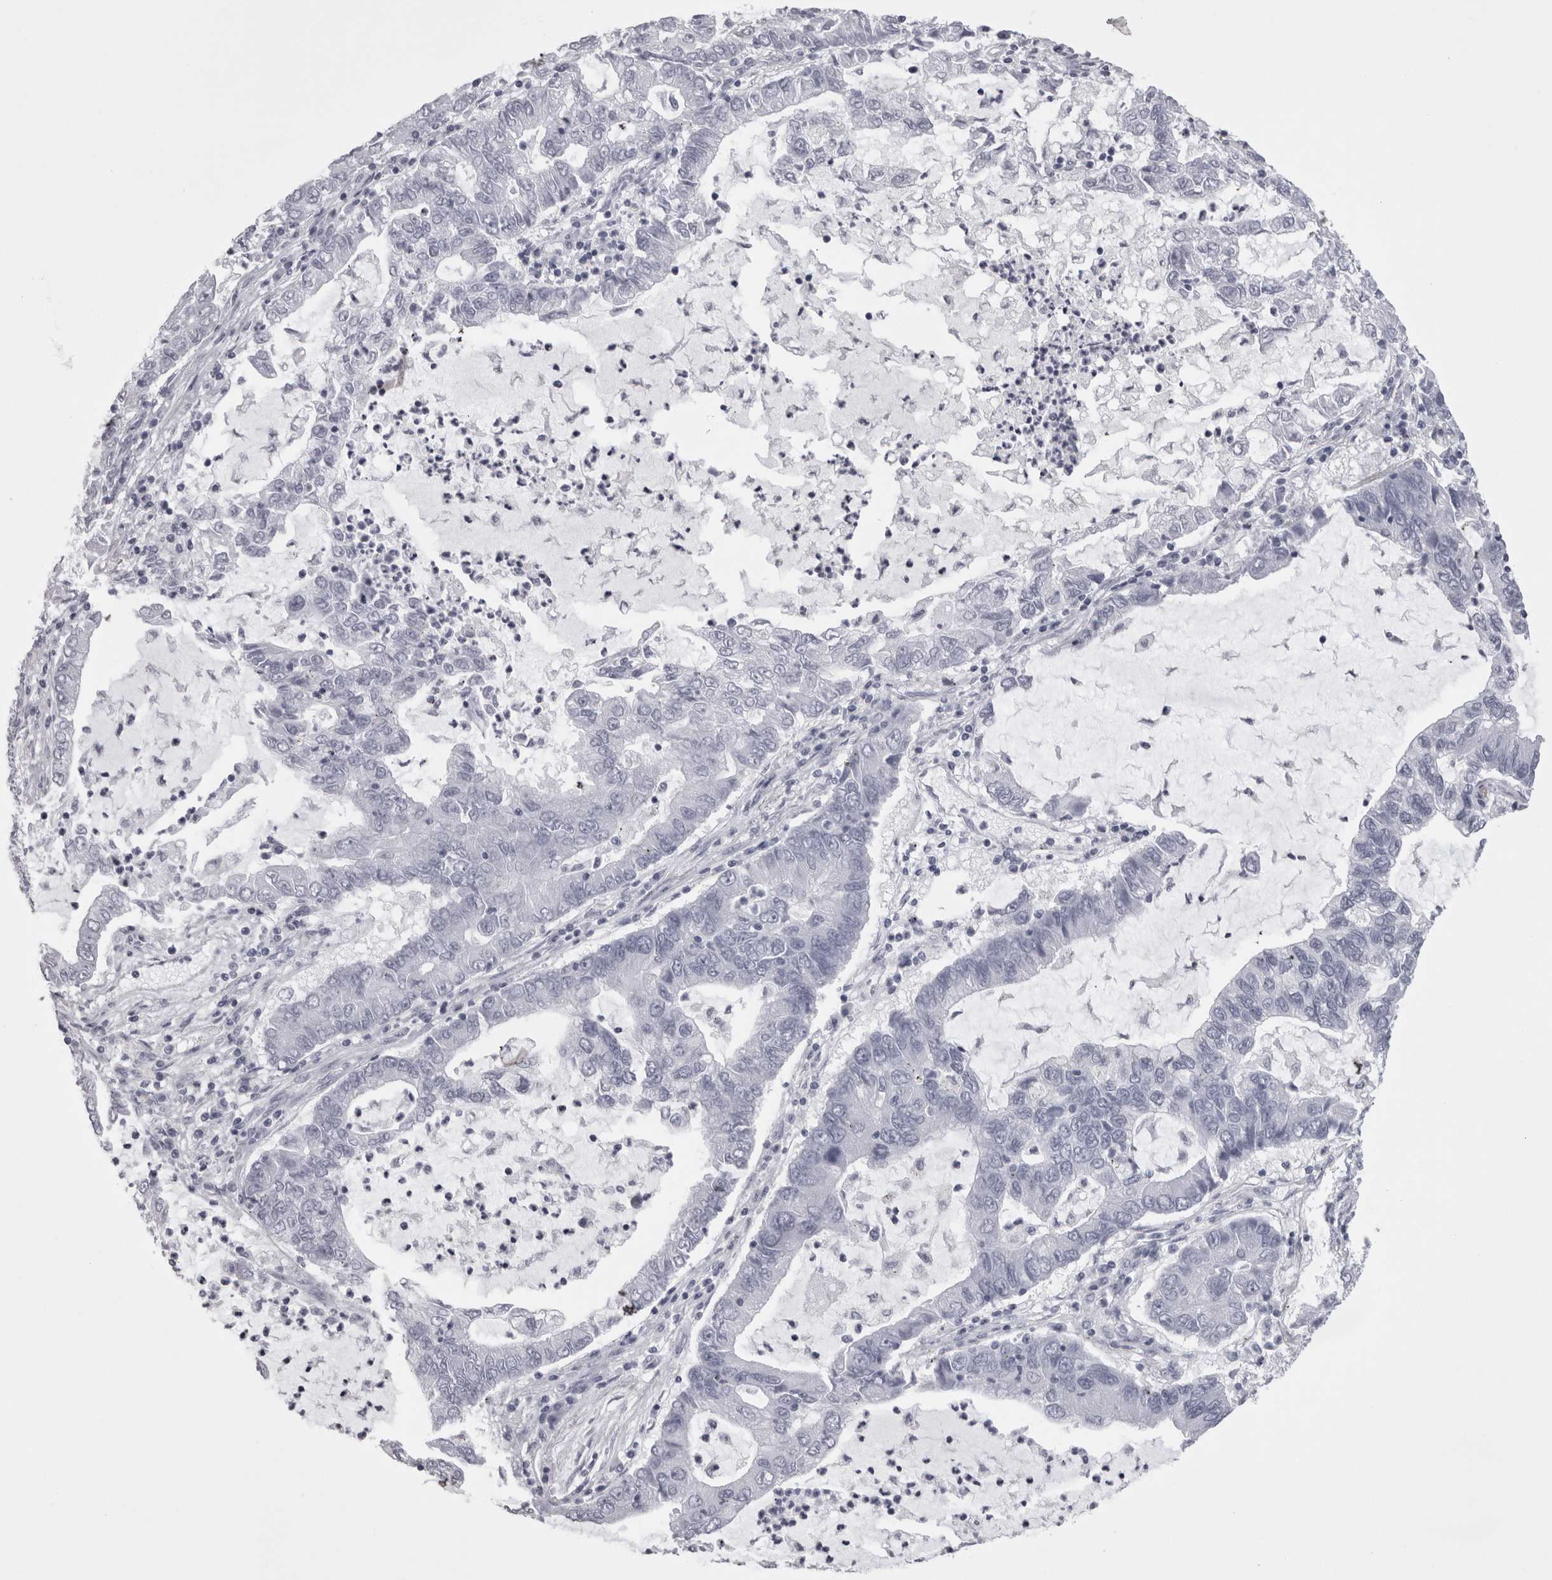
{"staining": {"intensity": "negative", "quantity": "none", "location": "none"}, "tissue": "lung cancer", "cell_type": "Tumor cells", "image_type": "cancer", "snomed": [{"axis": "morphology", "description": "Adenocarcinoma, NOS"}, {"axis": "topography", "description": "Lung"}], "caption": "Micrograph shows no significant protein staining in tumor cells of lung adenocarcinoma.", "gene": "SKAP1", "patient": {"sex": "female", "age": 51}}